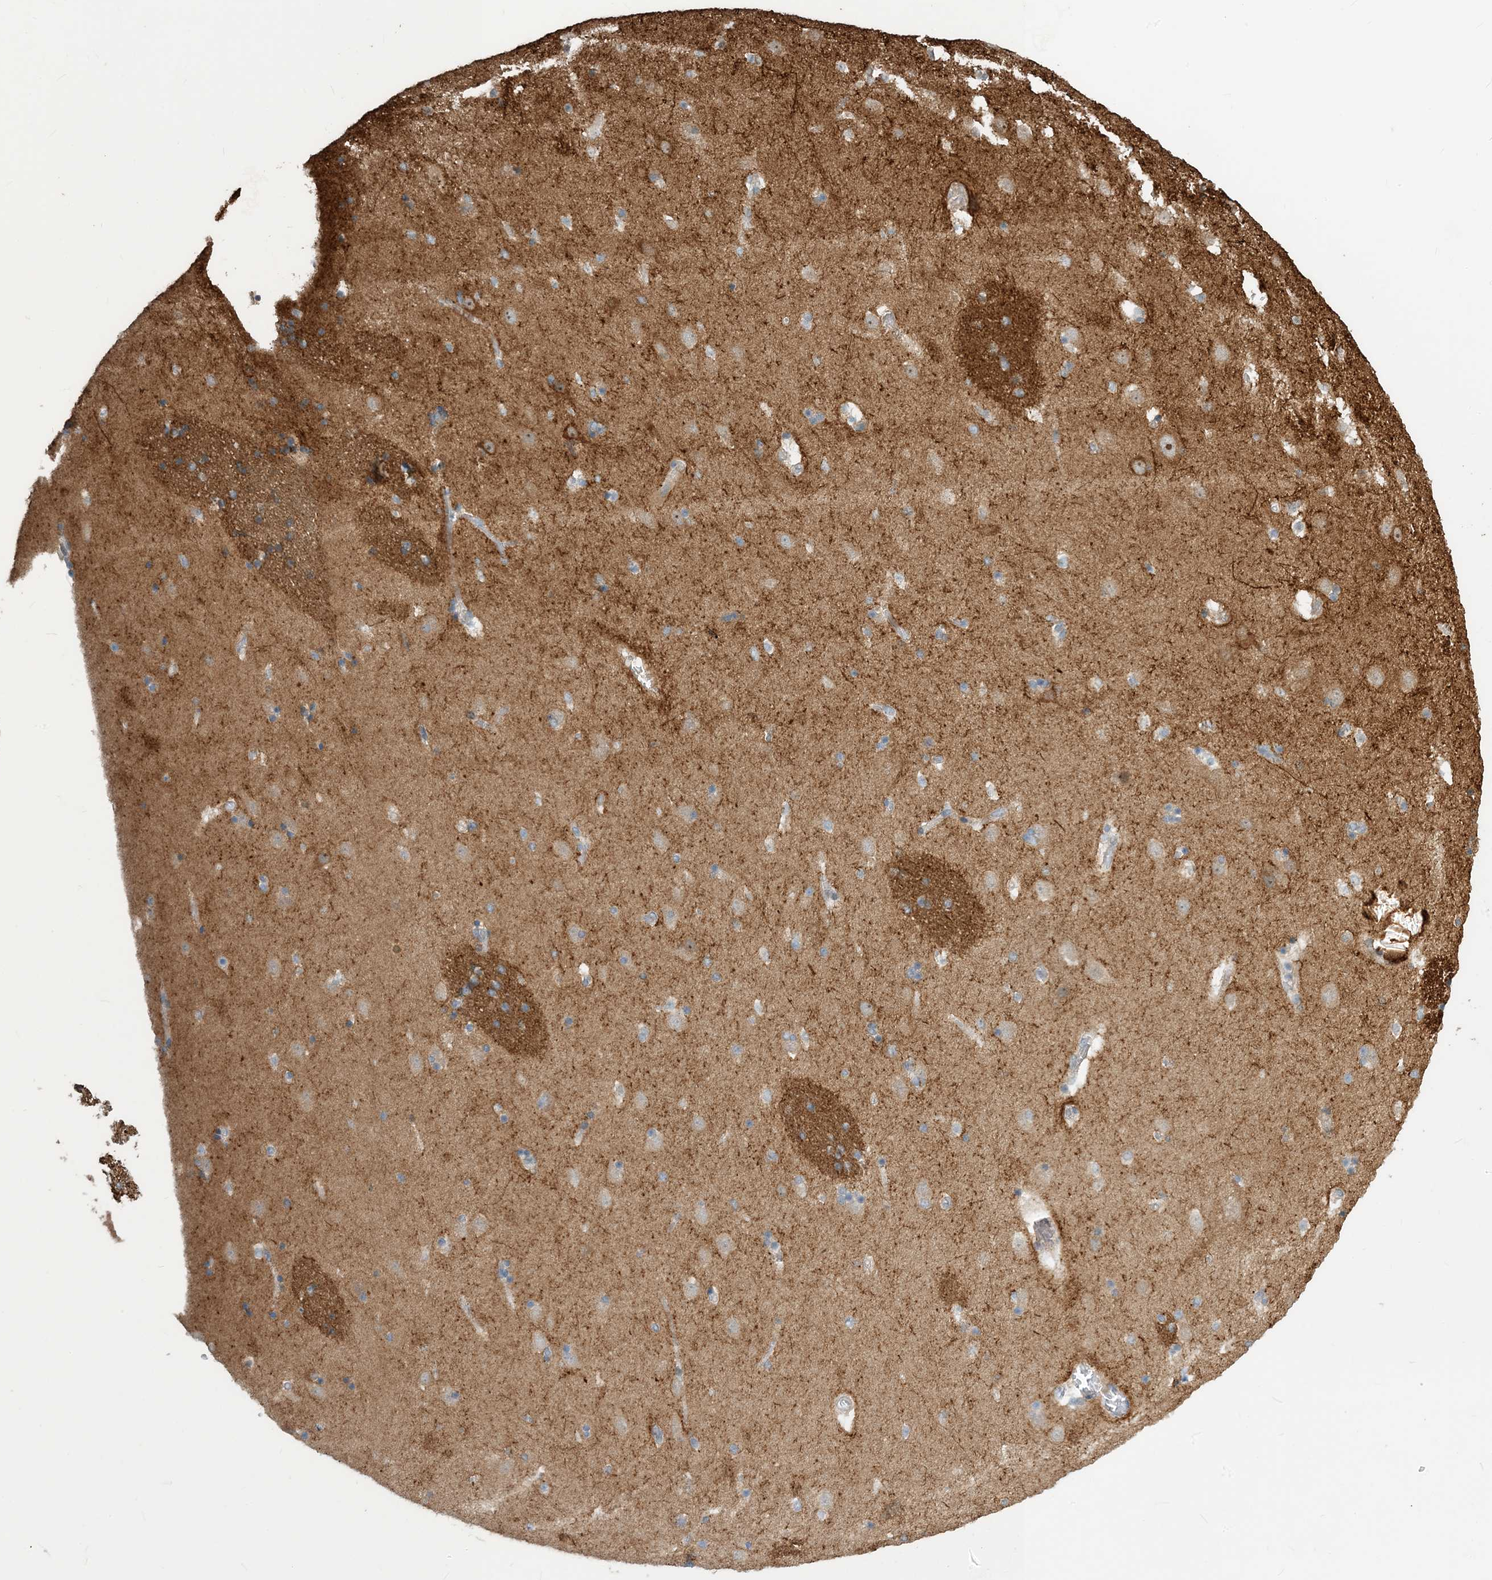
{"staining": {"intensity": "negative", "quantity": "none", "location": "none"}, "tissue": "caudate", "cell_type": "Glial cells", "image_type": "normal", "snomed": [{"axis": "morphology", "description": "Normal tissue, NOS"}, {"axis": "topography", "description": "Lateral ventricle wall"}], "caption": "Human caudate stained for a protein using immunohistochemistry shows no positivity in glial cells.", "gene": "ZBTB3", "patient": {"sex": "male", "age": 45}}